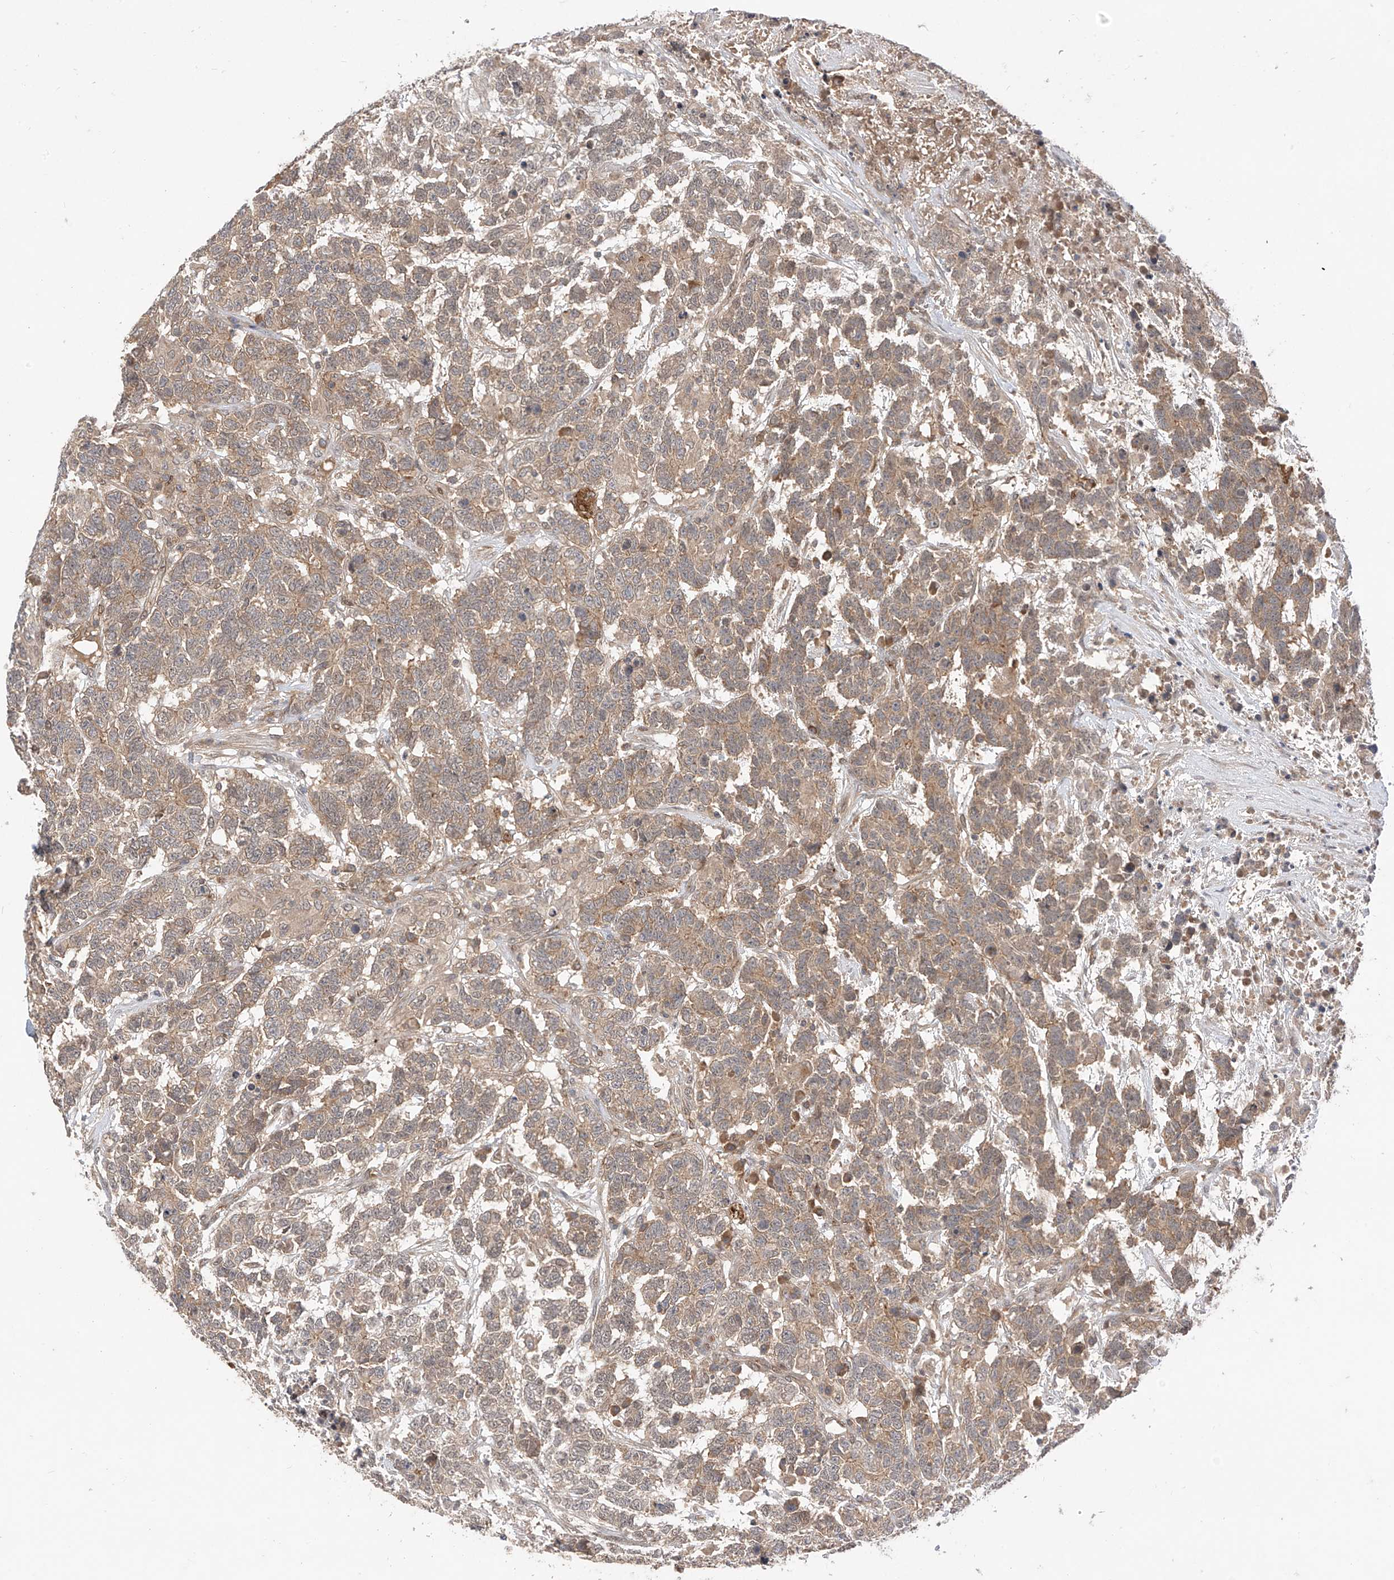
{"staining": {"intensity": "weak", "quantity": "25%-75%", "location": "cytoplasmic/membranous"}, "tissue": "testis cancer", "cell_type": "Tumor cells", "image_type": "cancer", "snomed": [{"axis": "morphology", "description": "Carcinoma, Embryonal, NOS"}, {"axis": "topography", "description": "Testis"}], "caption": "Human embryonal carcinoma (testis) stained with a protein marker displays weak staining in tumor cells.", "gene": "MRTFA", "patient": {"sex": "male", "age": 26}}